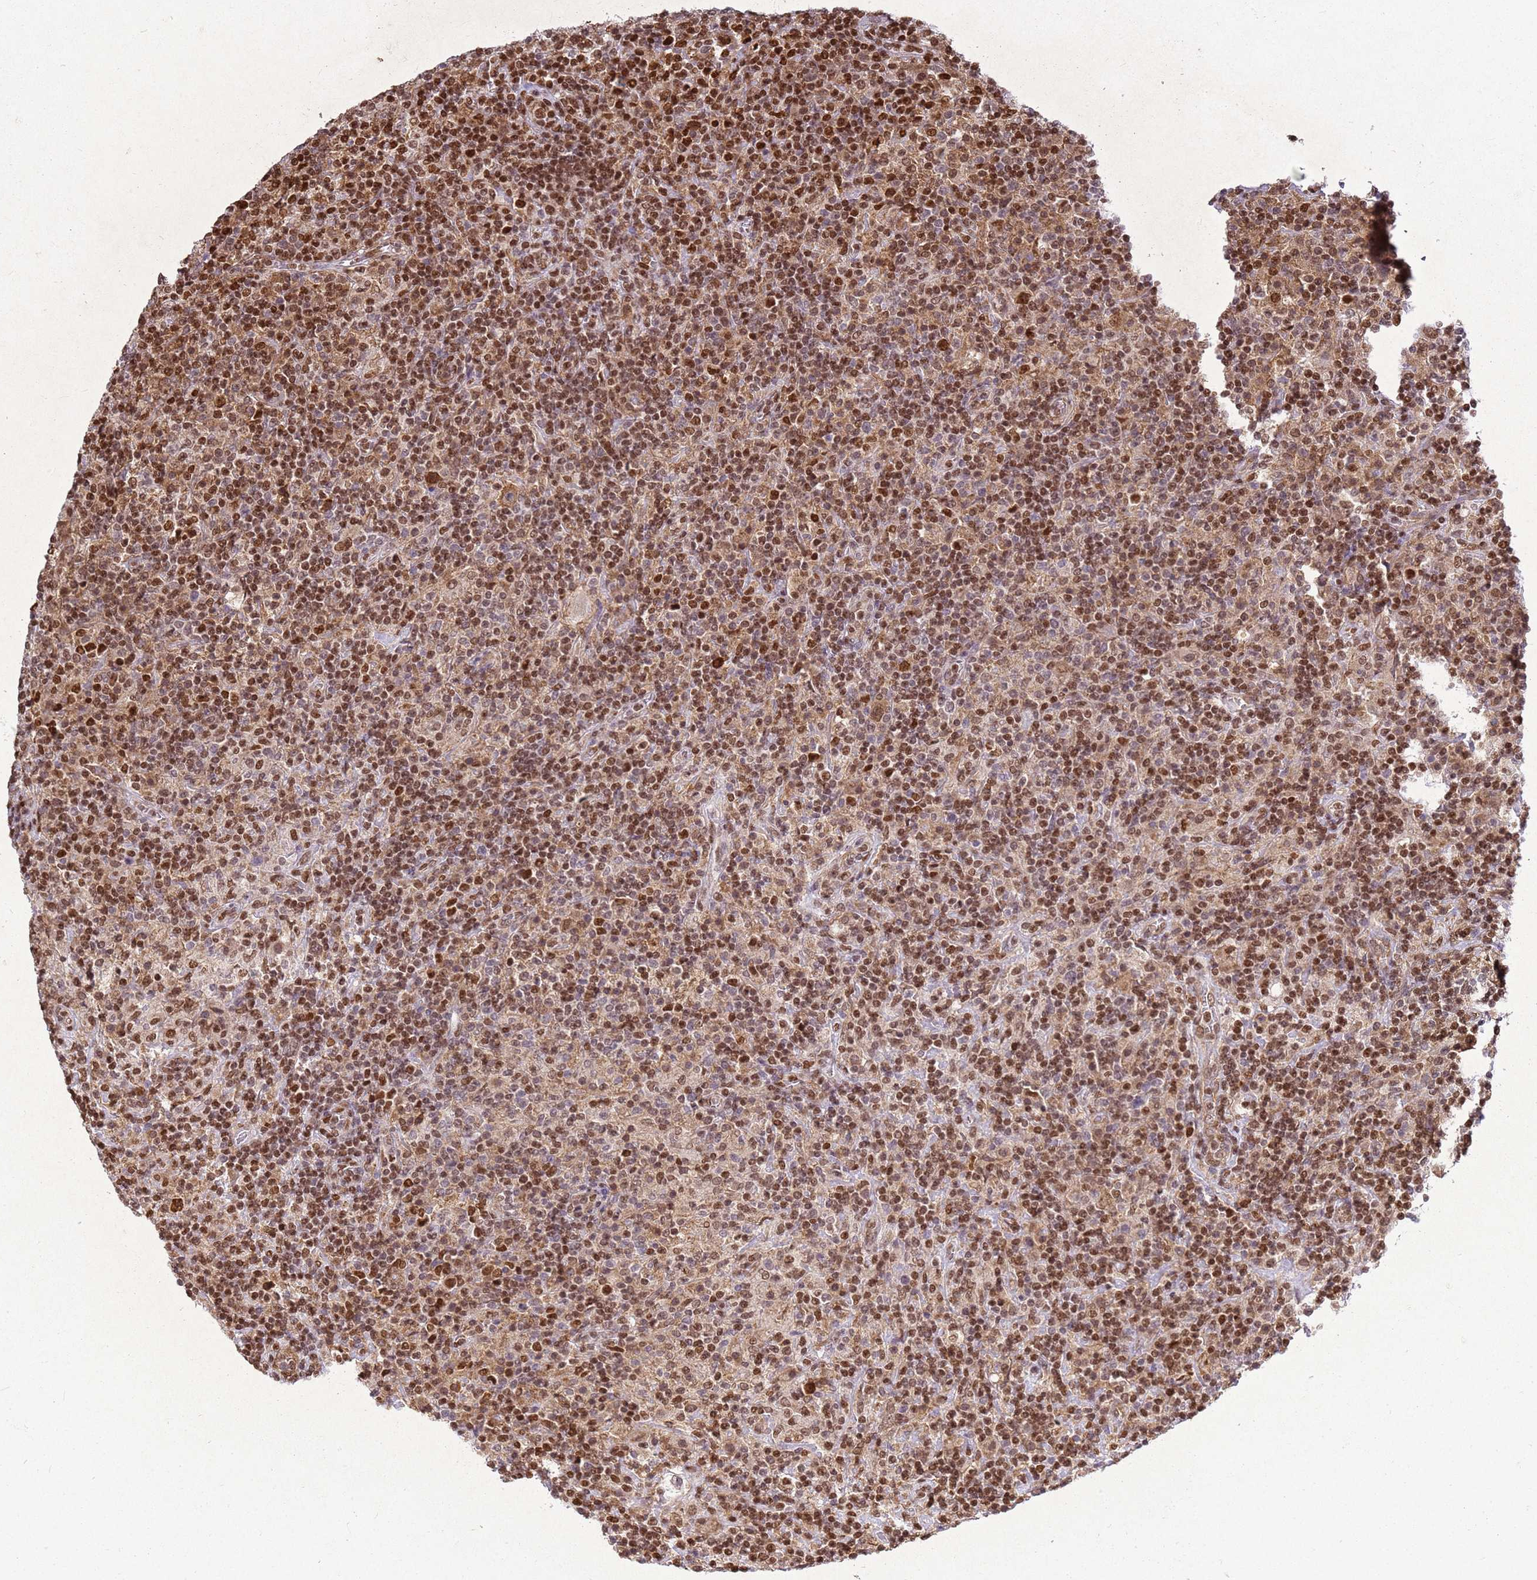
{"staining": {"intensity": "moderate", "quantity": "<25%", "location": "nuclear"}, "tissue": "lymphoma", "cell_type": "Tumor cells", "image_type": "cancer", "snomed": [{"axis": "morphology", "description": "Hodgkin's disease, NOS"}, {"axis": "topography", "description": "Lymph node"}], "caption": "Immunohistochemical staining of human Hodgkin's disease shows moderate nuclear protein positivity in approximately <25% of tumor cells. The staining is performed using DAB brown chromogen to label protein expression. The nuclei are counter-stained blue using hematoxylin.", "gene": "APEX1", "patient": {"sex": "male", "age": 70}}